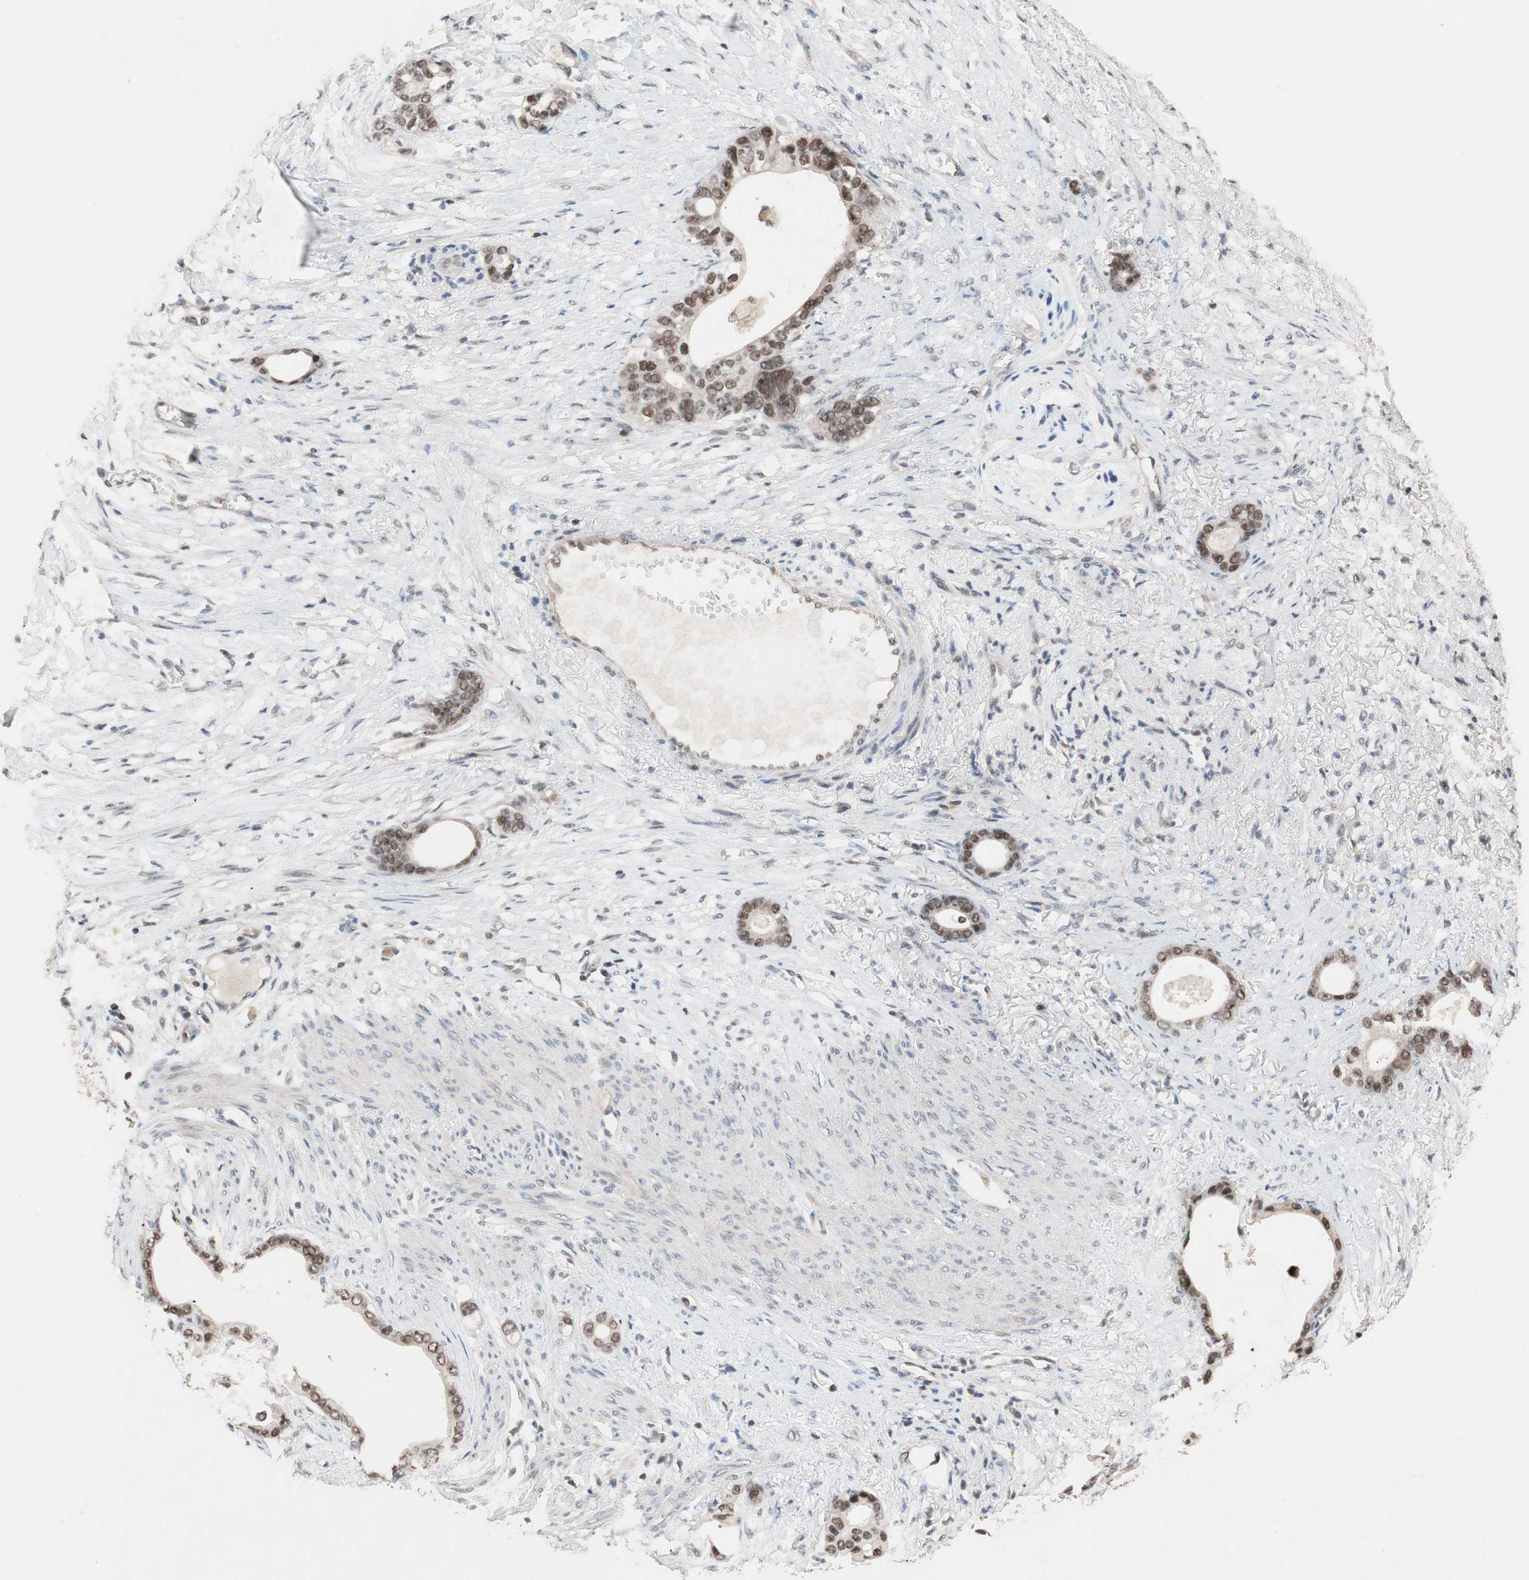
{"staining": {"intensity": "strong", "quantity": ">75%", "location": "cytoplasmic/membranous,nuclear"}, "tissue": "stomach cancer", "cell_type": "Tumor cells", "image_type": "cancer", "snomed": [{"axis": "morphology", "description": "Adenocarcinoma, NOS"}, {"axis": "topography", "description": "Stomach"}], "caption": "Stomach cancer (adenocarcinoma) tissue shows strong cytoplasmic/membranous and nuclear staining in approximately >75% of tumor cells Using DAB (brown) and hematoxylin (blue) stains, captured at high magnification using brightfield microscopy.", "gene": "GART", "patient": {"sex": "female", "age": 75}}